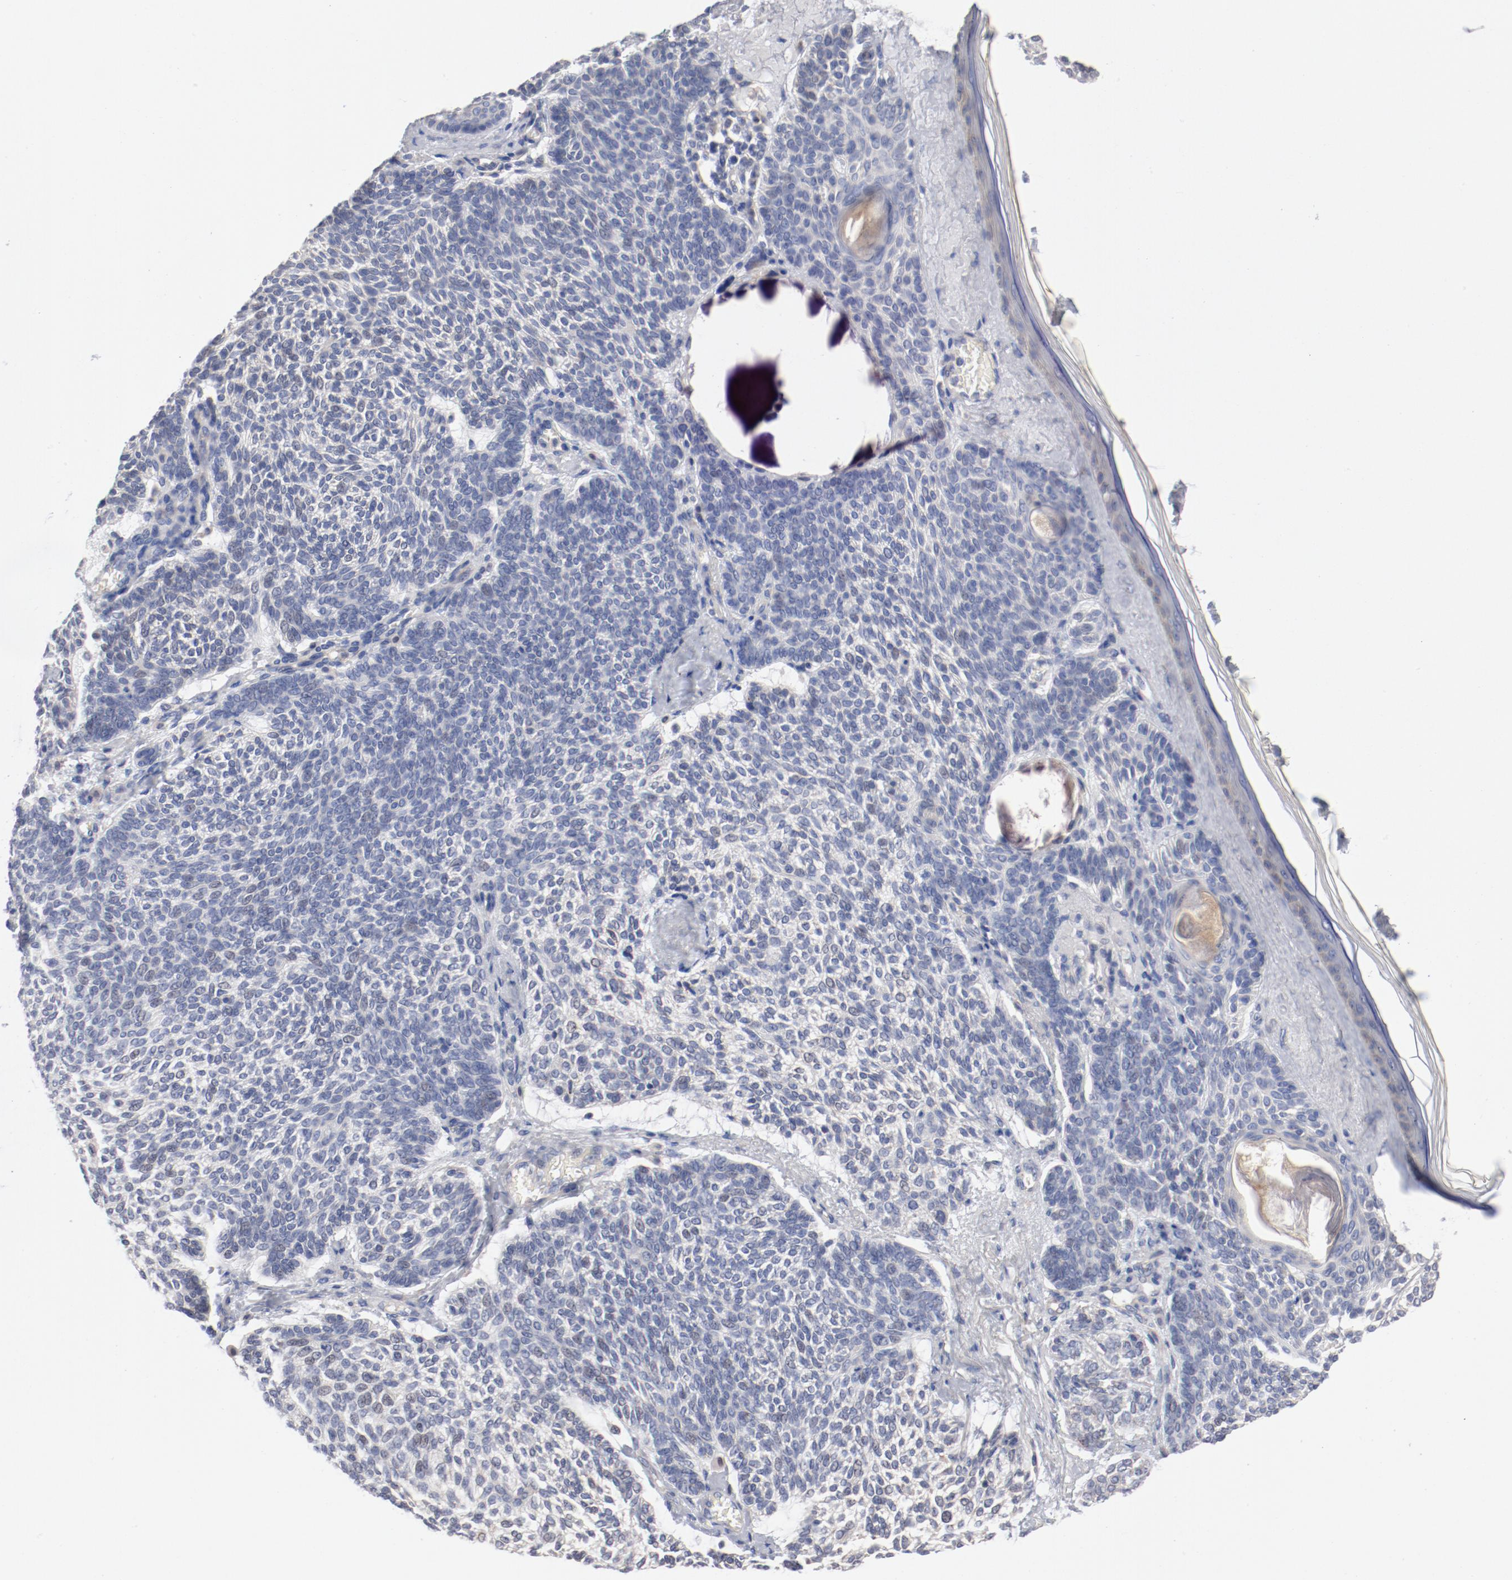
{"staining": {"intensity": "negative", "quantity": "none", "location": "none"}, "tissue": "skin cancer", "cell_type": "Tumor cells", "image_type": "cancer", "snomed": [{"axis": "morphology", "description": "Normal tissue, NOS"}, {"axis": "morphology", "description": "Basal cell carcinoma"}, {"axis": "topography", "description": "Skin"}], "caption": "Immunohistochemistry of human basal cell carcinoma (skin) exhibits no expression in tumor cells.", "gene": "AK7", "patient": {"sex": "female", "age": 70}}